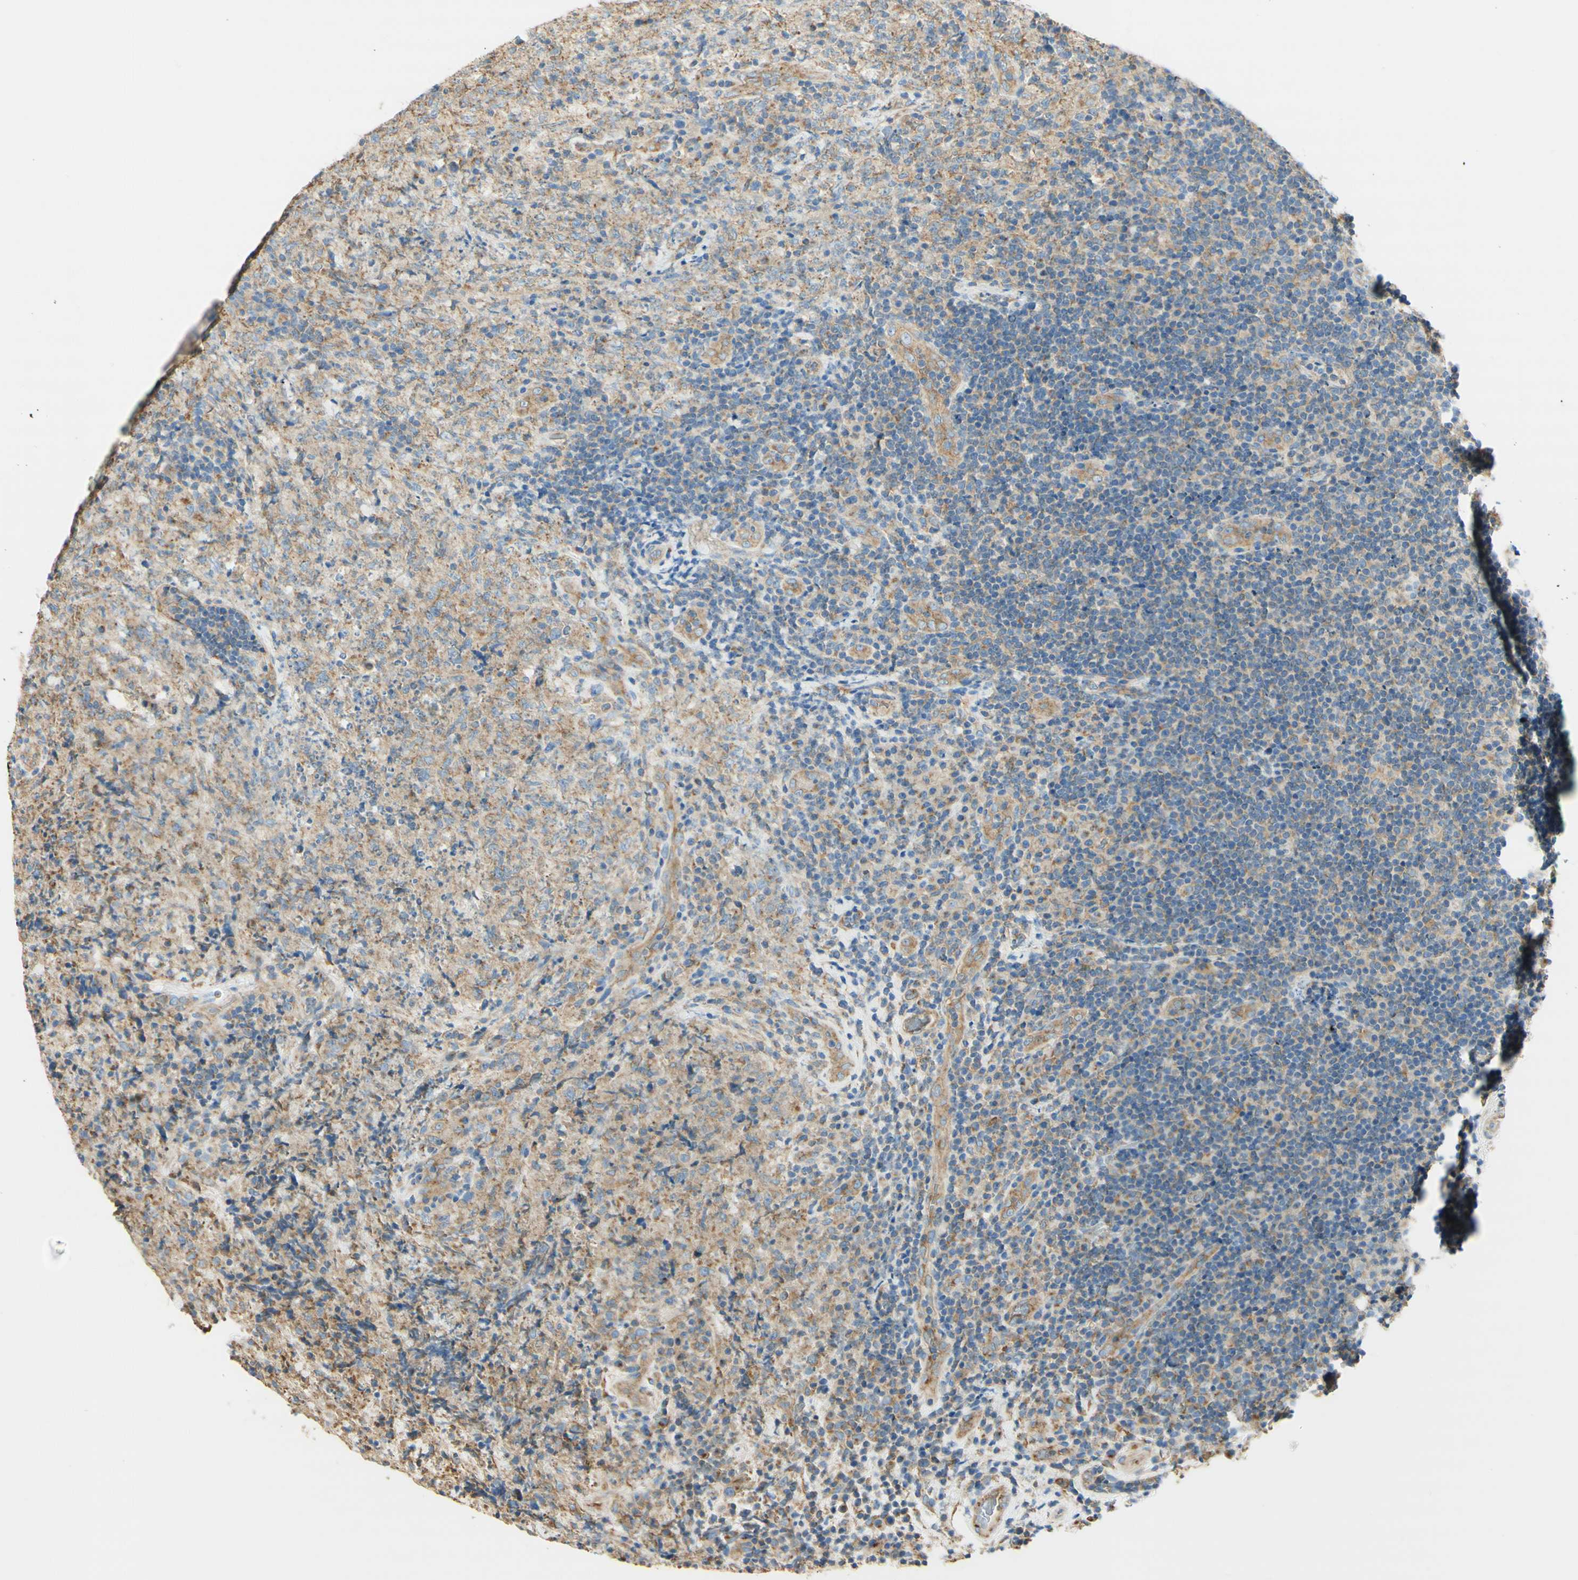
{"staining": {"intensity": "weak", "quantity": "<25%", "location": "cytoplasmic/membranous"}, "tissue": "lymphoma", "cell_type": "Tumor cells", "image_type": "cancer", "snomed": [{"axis": "morphology", "description": "Malignant lymphoma, non-Hodgkin's type, High grade"}, {"axis": "topography", "description": "Tonsil"}], "caption": "Tumor cells show no significant expression in malignant lymphoma, non-Hodgkin's type (high-grade).", "gene": "CLTC", "patient": {"sex": "female", "age": 36}}